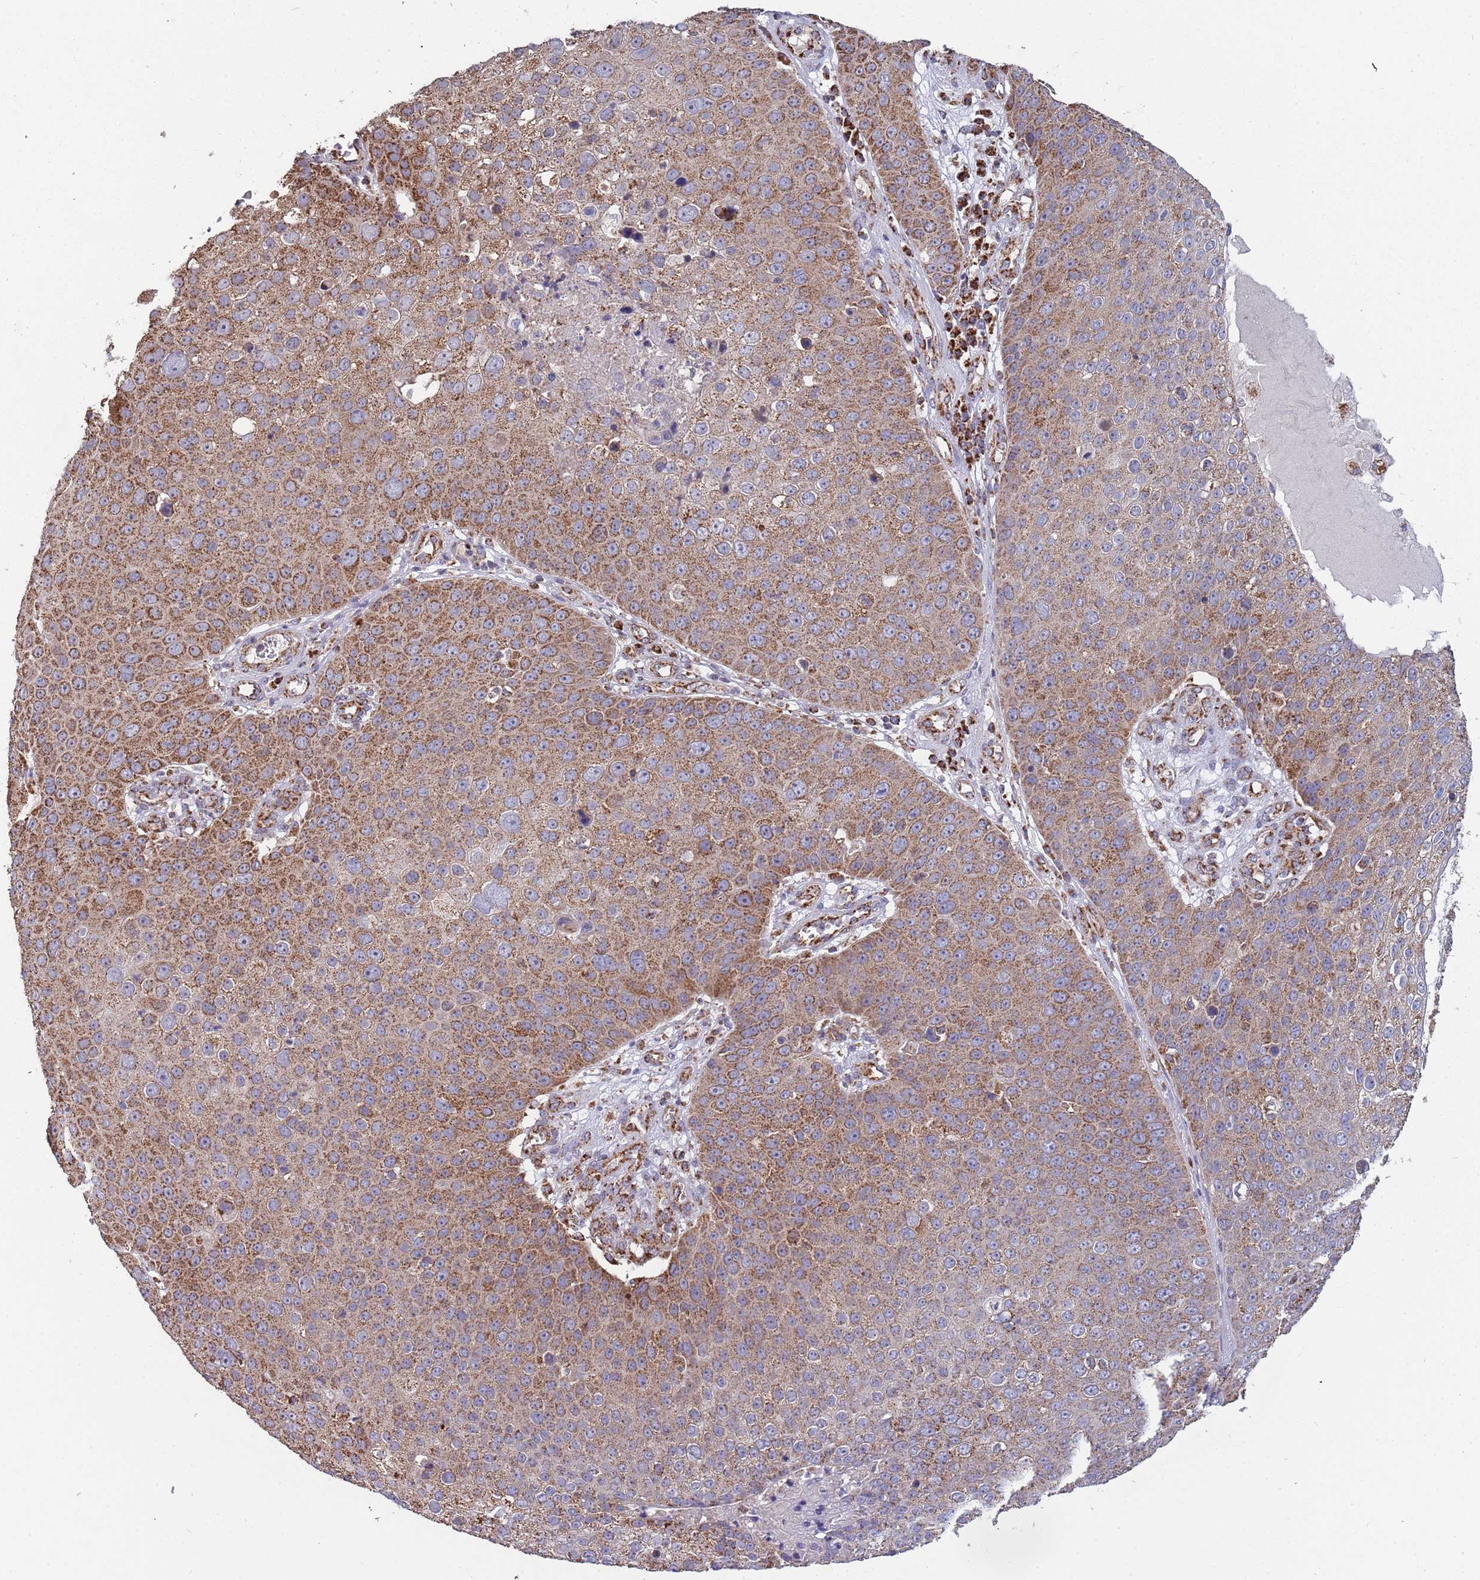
{"staining": {"intensity": "moderate", "quantity": ">75%", "location": "cytoplasmic/membranous"}, "tissue": "skin cancer", "cell_type": "Tumor cells", "image_type": "cancer", "snomed": [{"axis": "morphology", "description": "Squamous cell carcinoma, NOS"}, {"axis": "topography", "description": "Skin"}], "caption": "Immunohistochemical staining of skin cancer (squamous cell carcinoma) displays medium levels of moderate cytoplasmic/membranous positivity in about >75% of tumor cells.", "gene": "VPS16", "patient": {"sex": "male", "age": 71}}